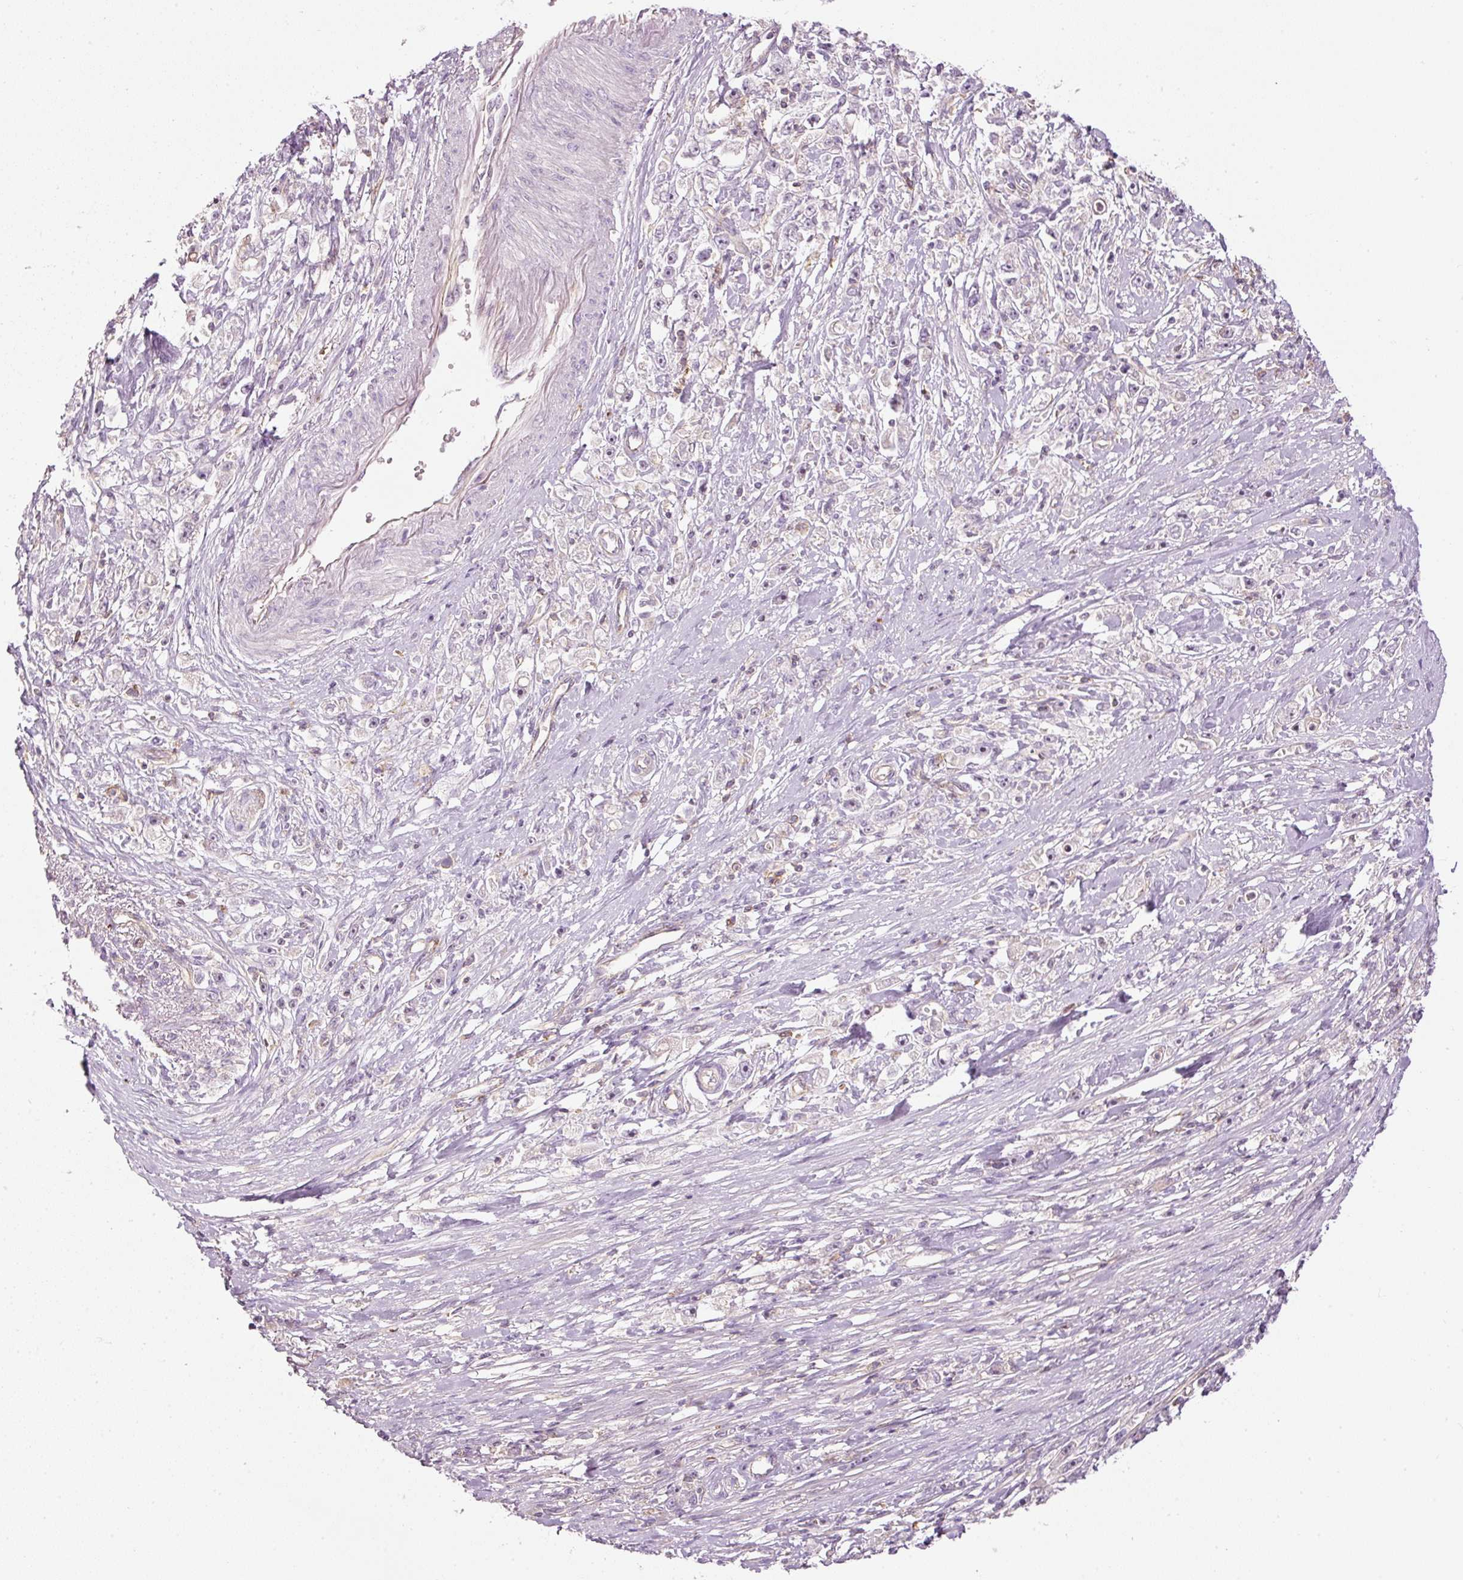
{"staining": {"intensity": "negative", "quantity": "none", "location": "none"}, "tissue": "stomach cancer", "cell_type": "Tumor cells", "image_type": "cancer", "snomed": [{"axis": "morphology", "description": "Adenocarcinoma, NOS"}, {"axis": "topography", "description": "Stomach"}], "caption": "Human adenocarcinoma (stomach) stained for a protein using immunohistochemistry reveals no expression in tumor cells.", "gene": "SIPA1", "patient": {"sex": "female", "age": 59}}